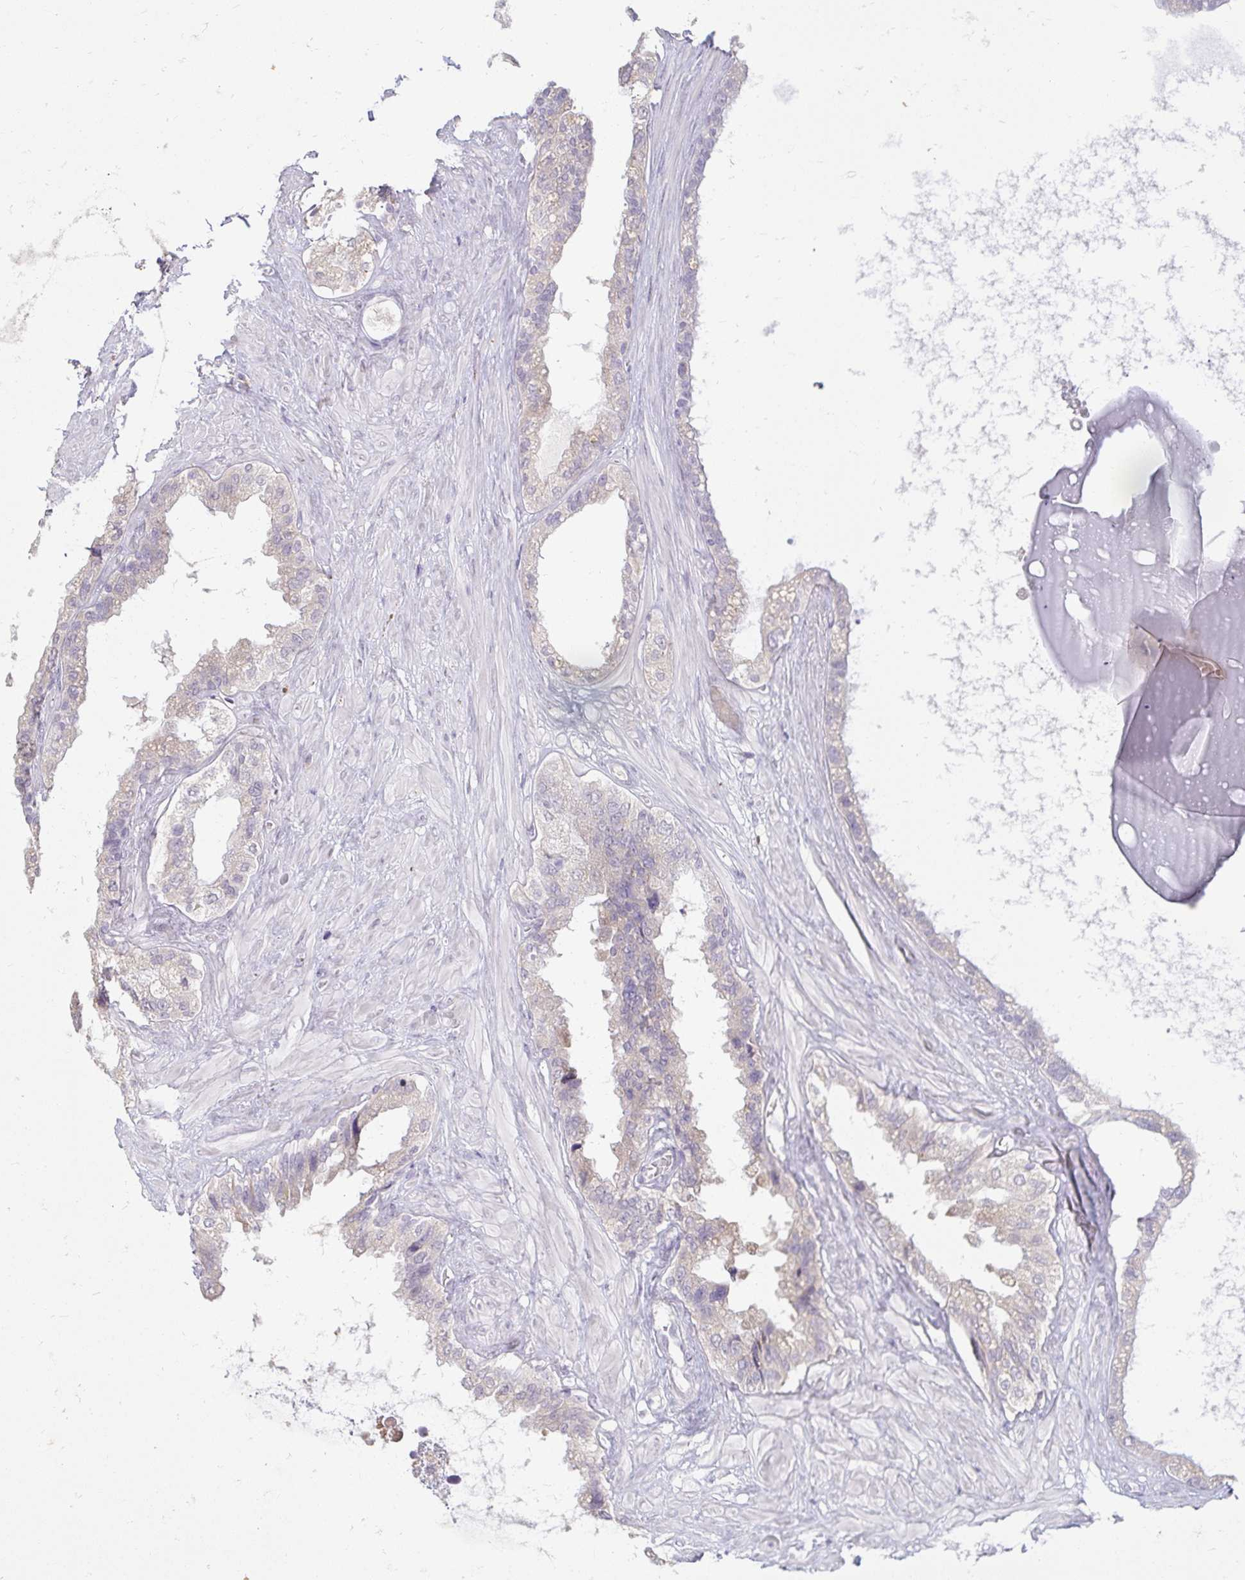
{"staining": {"intensity": "negative", "quantity": "none", "location": "none"}, "tissue": "seminal vesicle", "cell_type": "Glandular cells", "image_type": "normal", "snomed": [{"axis": "morphology", "description": "Normal tissue, NOS"}, {"axis": "topography", "description": "Seminal veicle"}, {"axis": "topography", "description": "Peripheral nerve tissue"}], "caption": "IHC micrograph of normal seminal vesicle: seminal vesicle stained with DAB demonstrates no significant protein positivity in glandular cells.", "gene": "DDN", "patient": {"sex": "male", "age": 76}}